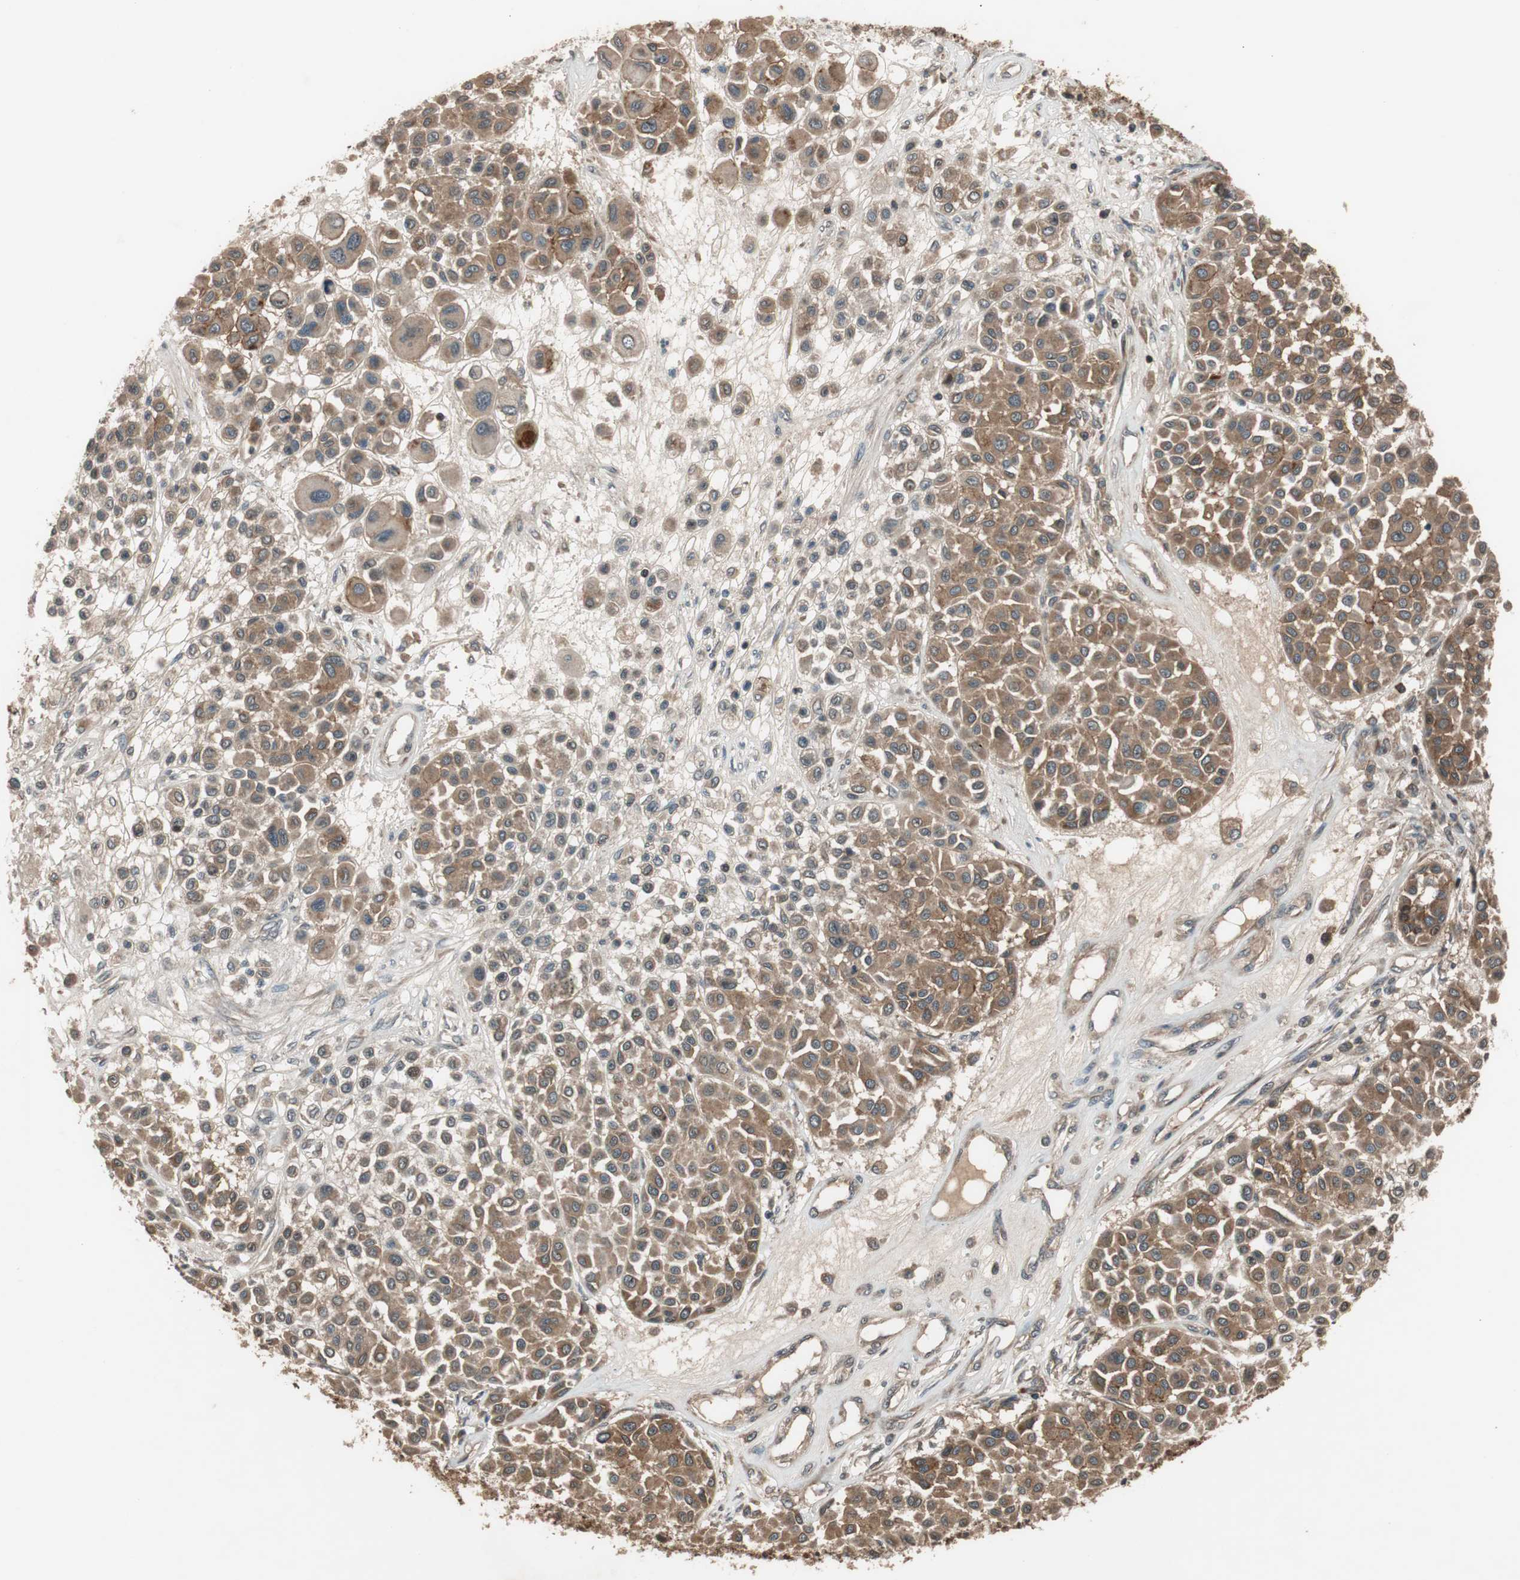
{"staining": {"intensity": "moderate", "quantity": ">75%", "location": "cytoplasmic/membranous"}, "tissue": "melanoma", "cell_type": "Tumor cells", "image_type": "cancer", "snomed": [{"axis": "morphology", "description": "Malignant melanoma, Metastatic site"}, {"axis": "topography", "description": "Soft tissue"}], "caption": "Malignant melanoma (metastatic site) stained with DAB (3,3'-diaminobenzidine) immunohistochemistry shows medium levels of moderate cytoplasmic/membranous staining in approximately >75% of tumor cells.", "gene": "TMEM230", "patient": {"sex": "male", "age": 41}}